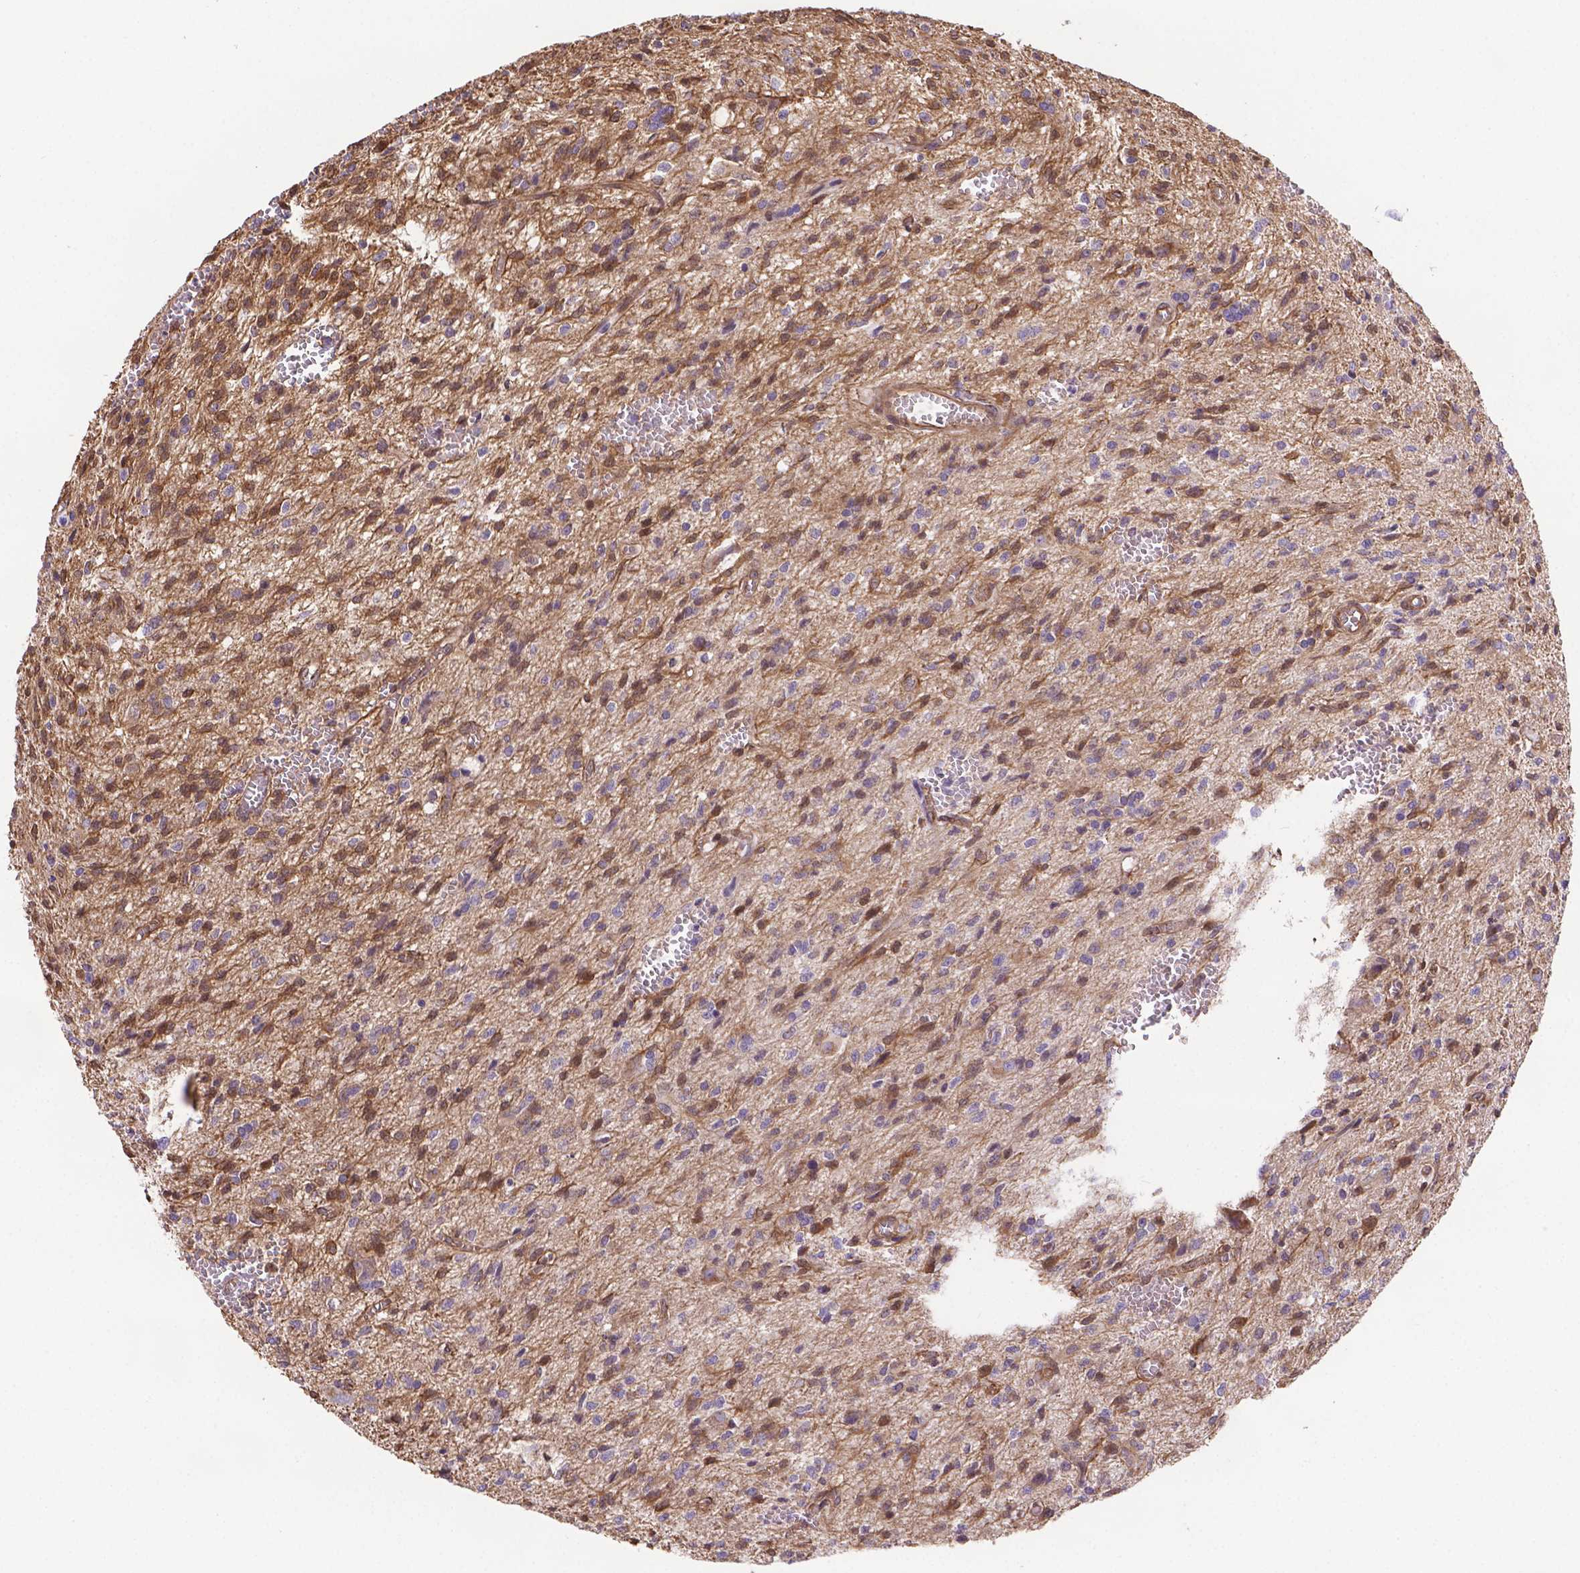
{"staining": {"intensity": "weak", "quantity": ">75%", "location": "cytoplasmic/membranous"}, "tissue": "glioma", "cell_type": "Tumor cells", "image_type": "cancer", "snomed": [{"axis": "morphology", "description": "Glioma, malignant, Low grade"}, {"axis": "topography", "description": "Brain"}], "caption": "Immunohistochemical staining of glioma reveals low levels of weak cytoplasmic/membranous protein expression in about >75% of tumor cells.", "gene": "YAP1", "patient": {"sex": "male", "age": 64}}